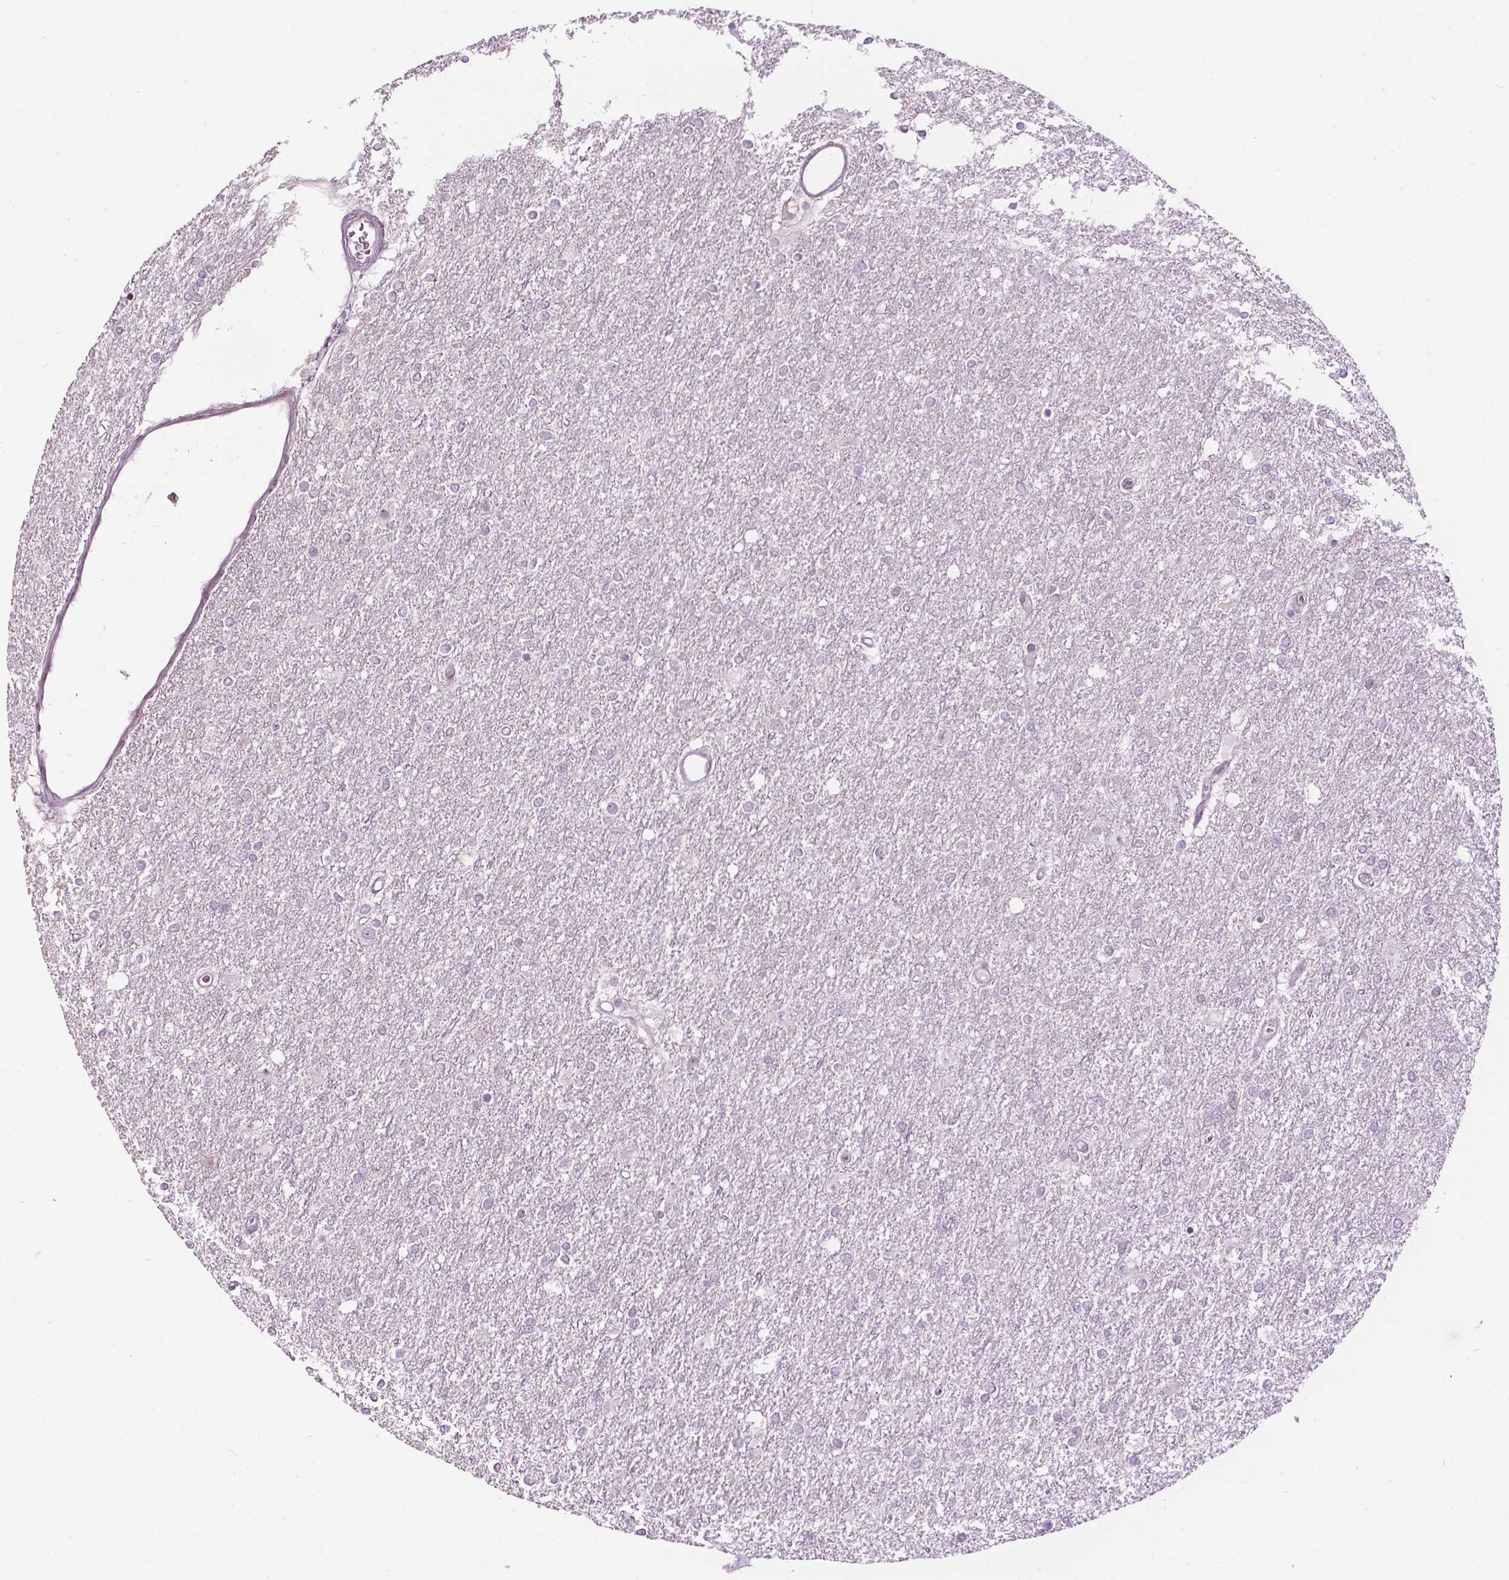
{"staining": {"intensity": "negative", "quantity": "none", "location": "none"}, "tissue": "glioma", "cell_type": "Tumor cells", "image_type": "cancer", "snomed": [{"axis": "morphology", "description": "Glioma, malignant, High grade"}, {"axis": "topography", "description": "Brain"}], "caption": "High magnification brightfield microscopy of glioma stained with DAB (brown) and counterstained with hematoxylin (blue): tumor cells show no significant positivity.", "gene": "PTPN18", "patient": {"sex": "female", "age": 61}}